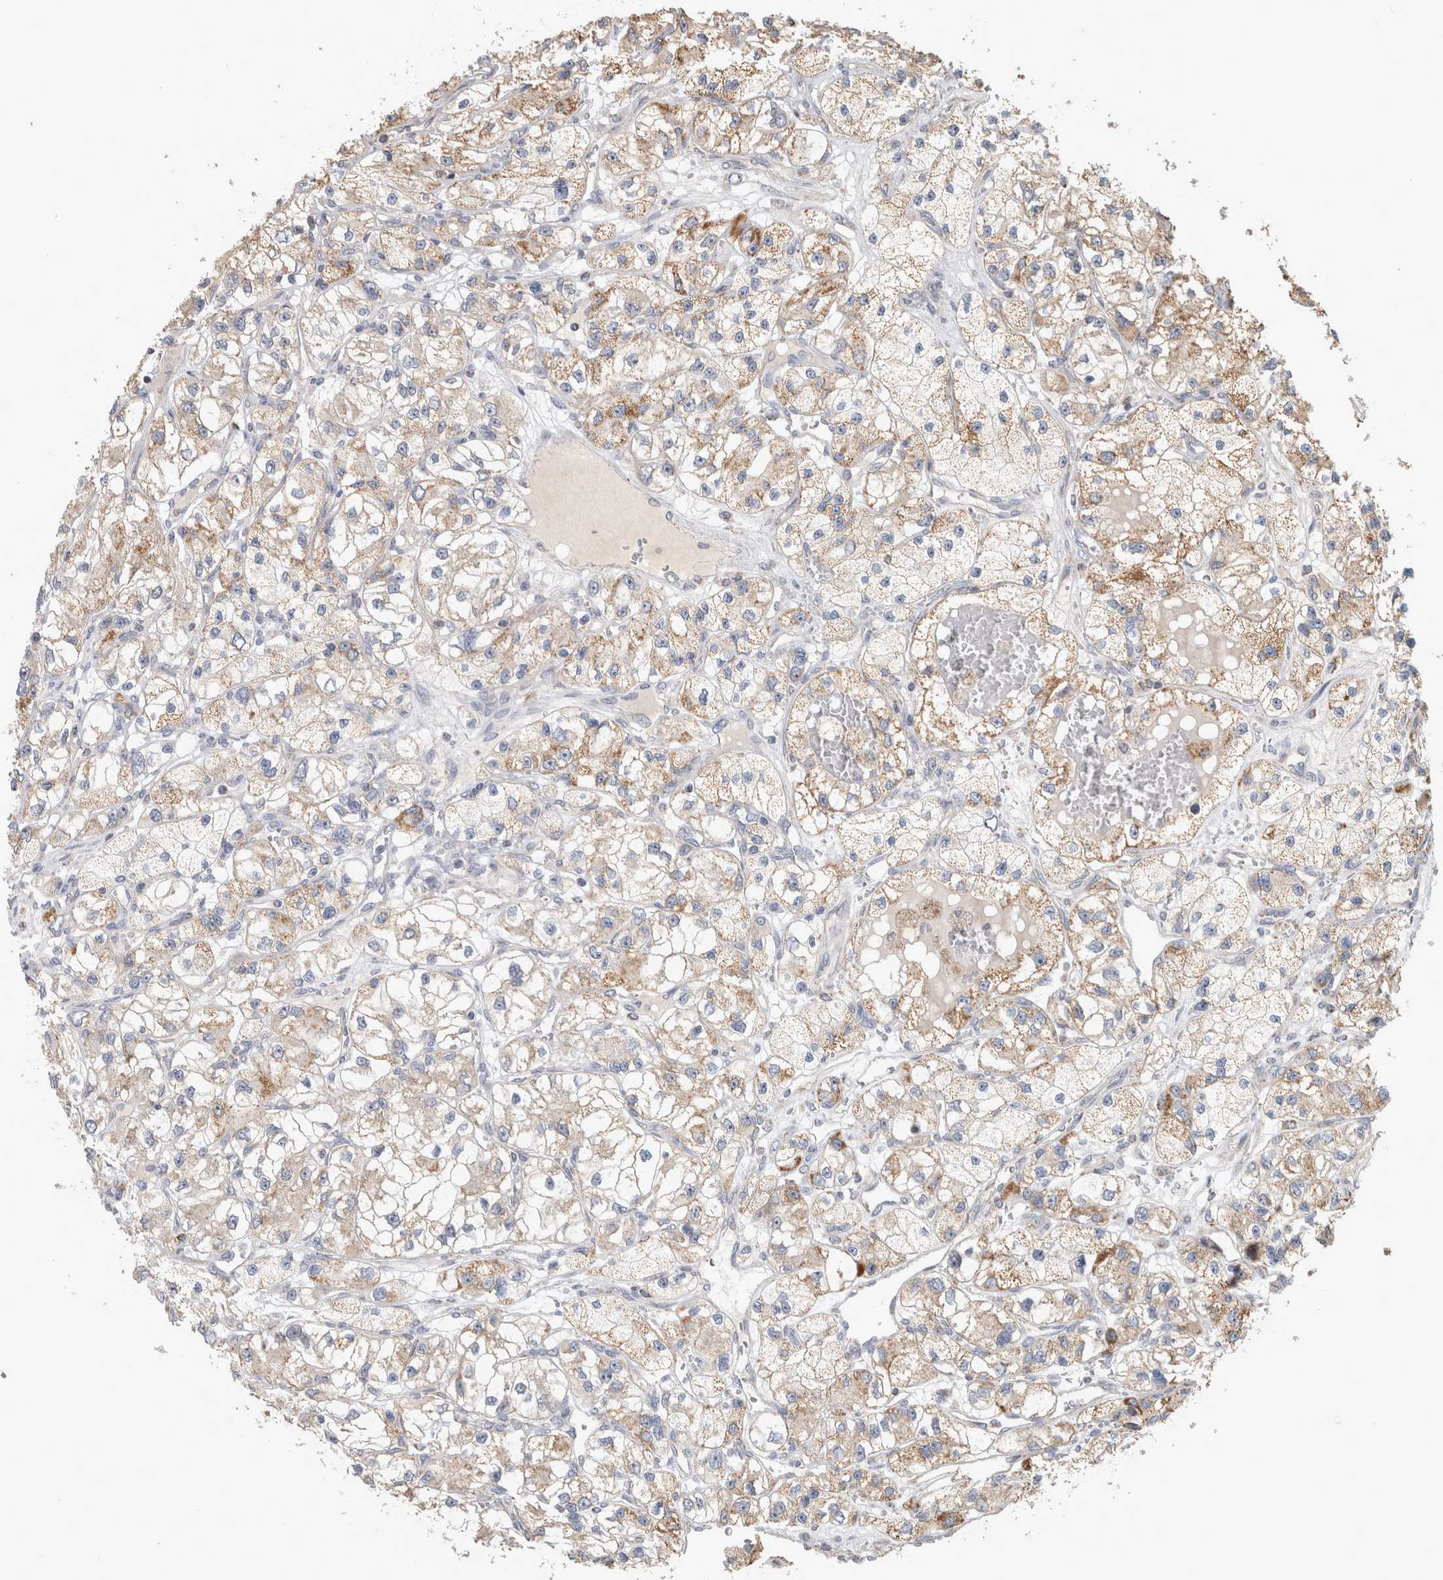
{"staining": {"intensity": "moderate", "quantity": "<25%", "location": "cytoplasmic/membranous"}, "tissue": "renal cancer", "cell_type": "Tumor cells", "image_type": "cancer", "snomed": [{"axis": "morphology", "description": "Adenocarcinoma, NOS"}, {"axis": "topography", "description": "Kidney"}], "caption": "This is an image of immunohistochemistry (IHC) staining of adenocarcinoma (renal), which shows moderate expression in the cytoplasmic/membranous of tumor cells.", "gene": "ST8SIA1", "patient": {"sex": "female", "age": 57}}